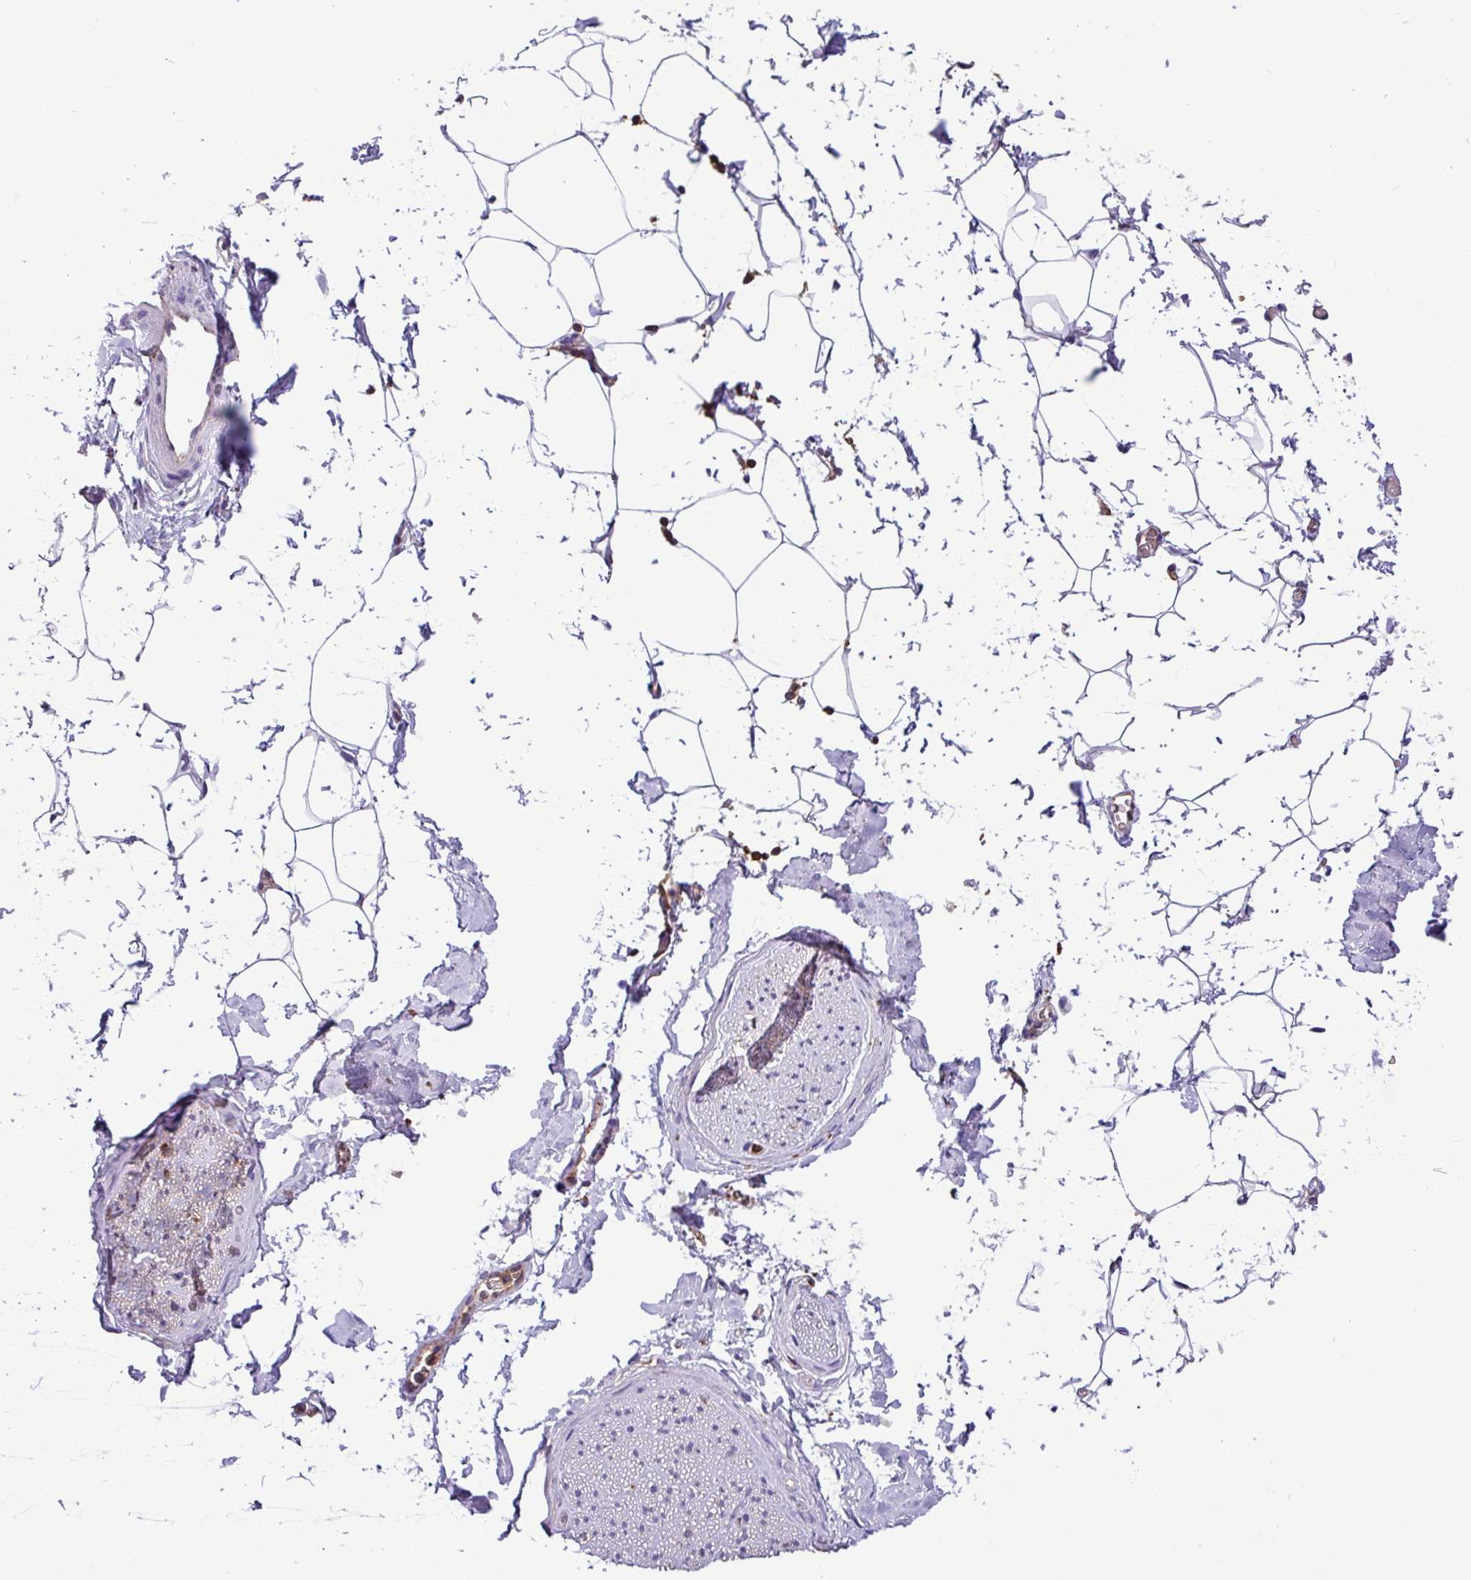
{"staining": {"intensity": "negative", "quantity": "none", "location": "none"}, "tissue": "adipose tissue", "cell_type": "Adipocytes", "image_type": "normal", "snomed": [{"axis": "morphology", "description": "Normal tissue, NOS"}, {"axis": "morphology", "description": "Adenocarcinoma, High grade"}, {"axis": "topography", "description": "Prostate"}, {"axis": "topography", "description": "Peripheral nerve tissue"}], "caption": "The image demonstrates no significant positivity in adipocytes of adipose tissue. (IHC, brightfield microscopy, high magnification).", "gene": "PPP1R18", "patient": {"sex": "male", "age": 68}}